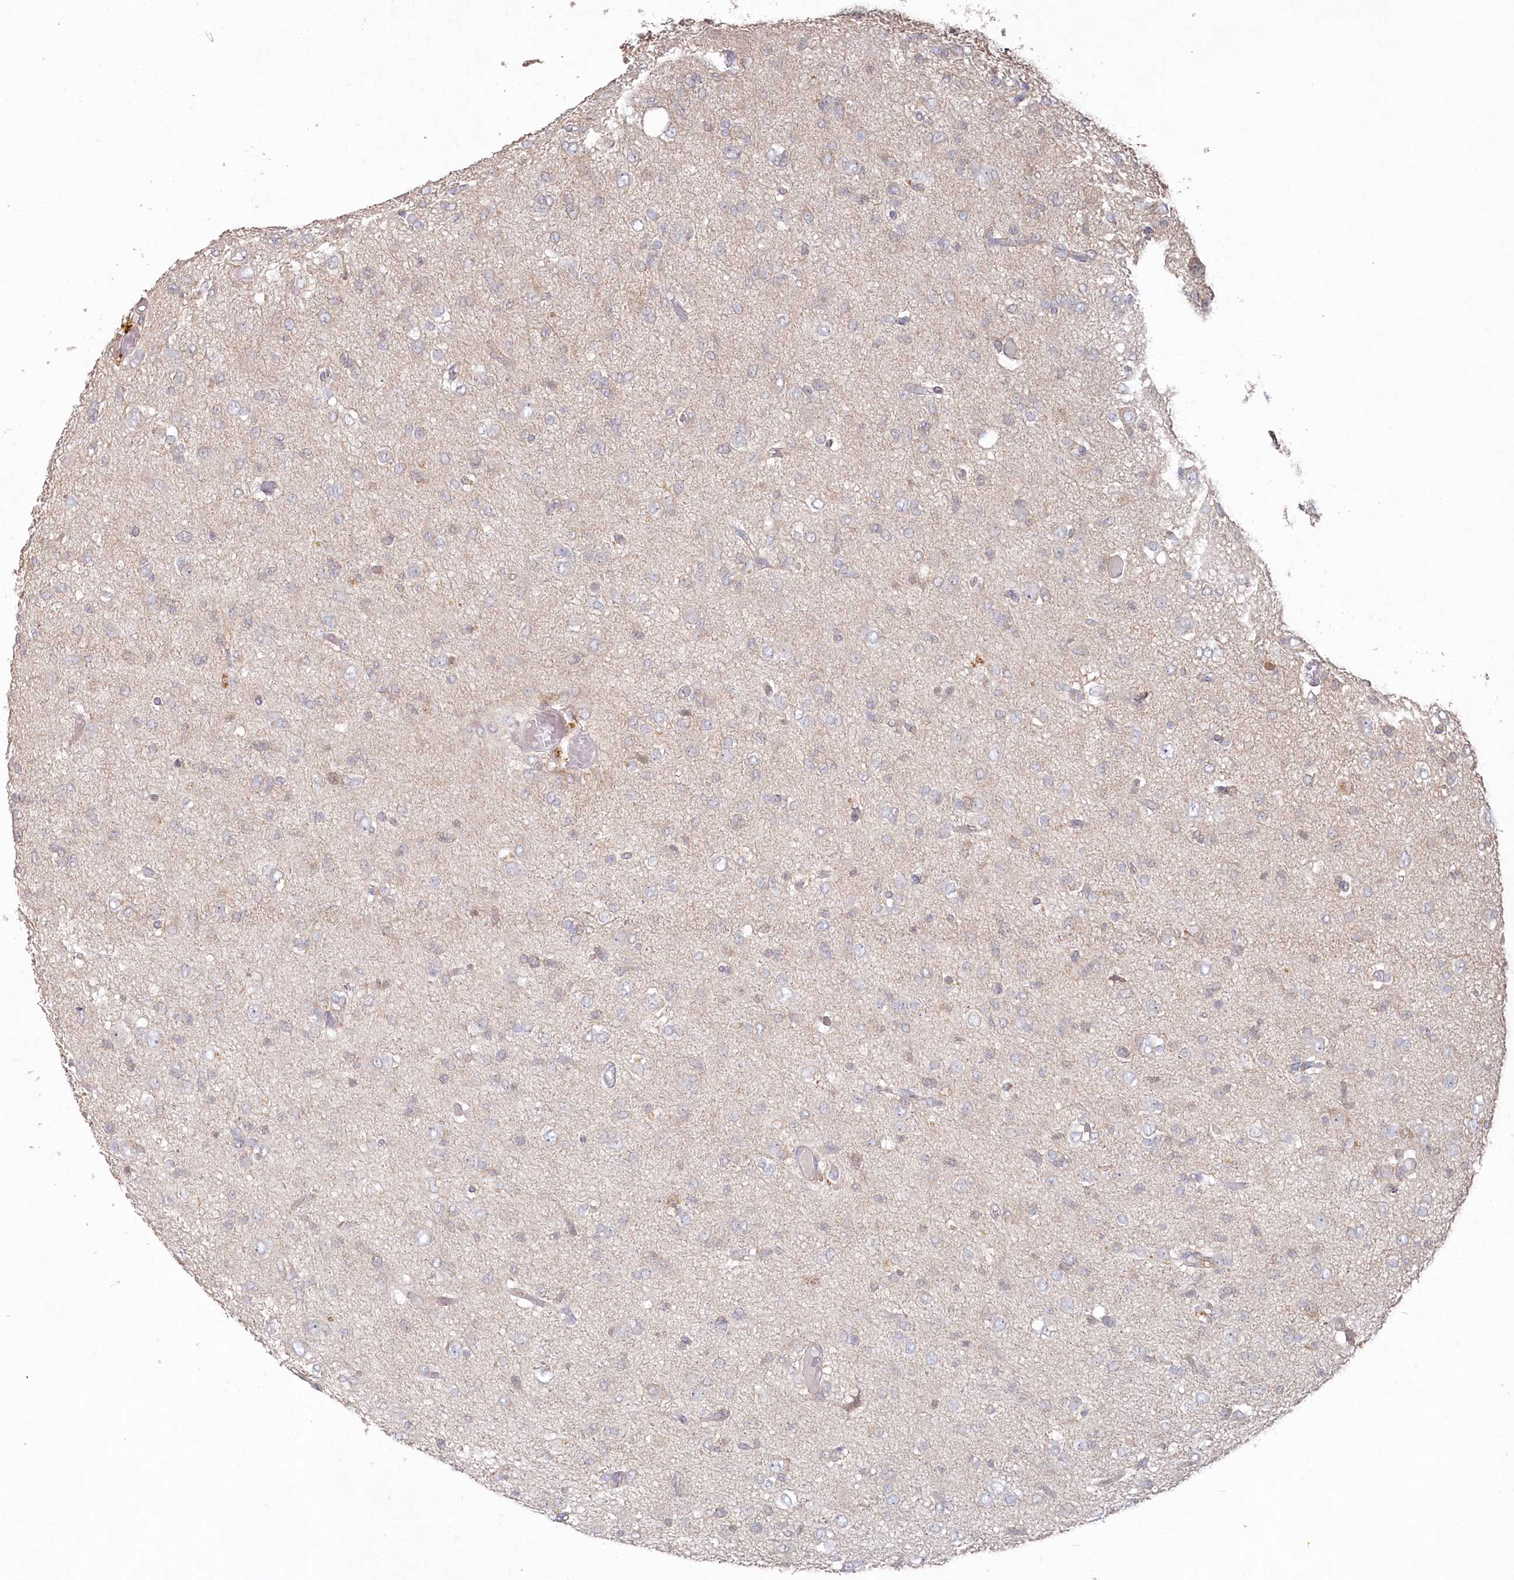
{"staining": {"intensity": "negative", "quantity": "none", "location": "none"}, "tissue": "glioma", "cell_type": "Tumor cells", "image_type": "cancer", "snomed": [{"axis": "morphology", "description": "Glioma, malignant, High grade"}, {"axis": "topography", "description": "Brain"}], "caption": "High magnification brightfield microscopy of glioma stained with DAB (3,3'-diaminobenzidine) (brown) and counterstained with hematoxylin (blue): tumor cells show no significant staining. The staining is performed using DAB brown chromogen with nuclei counter-stained in using hematoxylin.", "gene": "TGFBRAP1", "patient": {"sex": "female", "age": 59}}